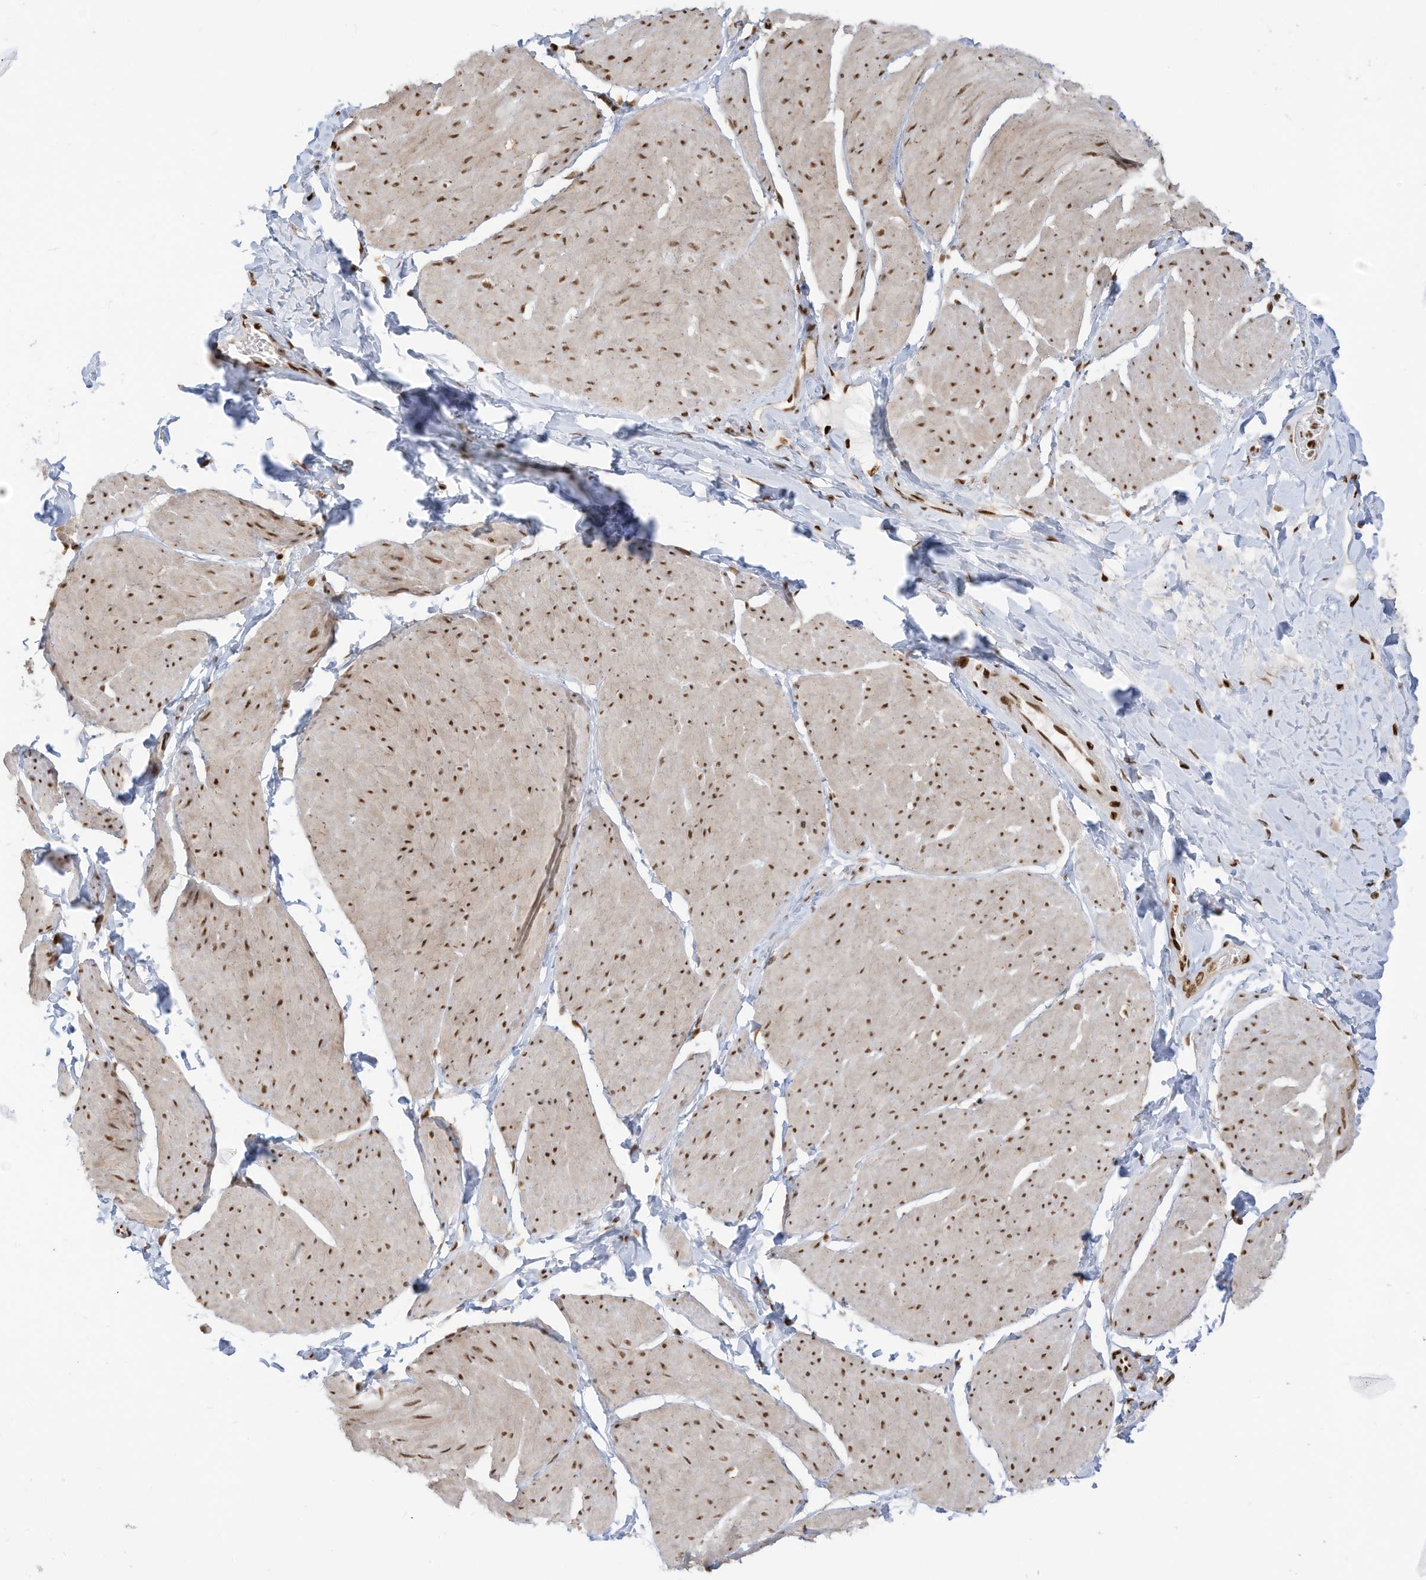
{"staining": {"intensity": "moderate", "quantity": ">75%", "location": "nuclear"}, "tissue": "smooth muscle", "cell_type": "Smooth muscle cells", "image_type": "normal", "snomed": [{"axis": "morphology", "description": "Urothelial carcinoma, High grade"}, {"axis": "topography", "description": "Urinary bladder"}], "caption": "Immunohistochemical staining of benign smooth muscle shows medium levels of moderate nuclear positivity in approximately >75% of smooth muscle cells. The protein of interest is stained brown, and the nuclei are stained in blue (DAB IHC with brightfield microscopy, high magnification).", "gene": "SAMD15", "patient": {"sex": "male", "age": 46}}